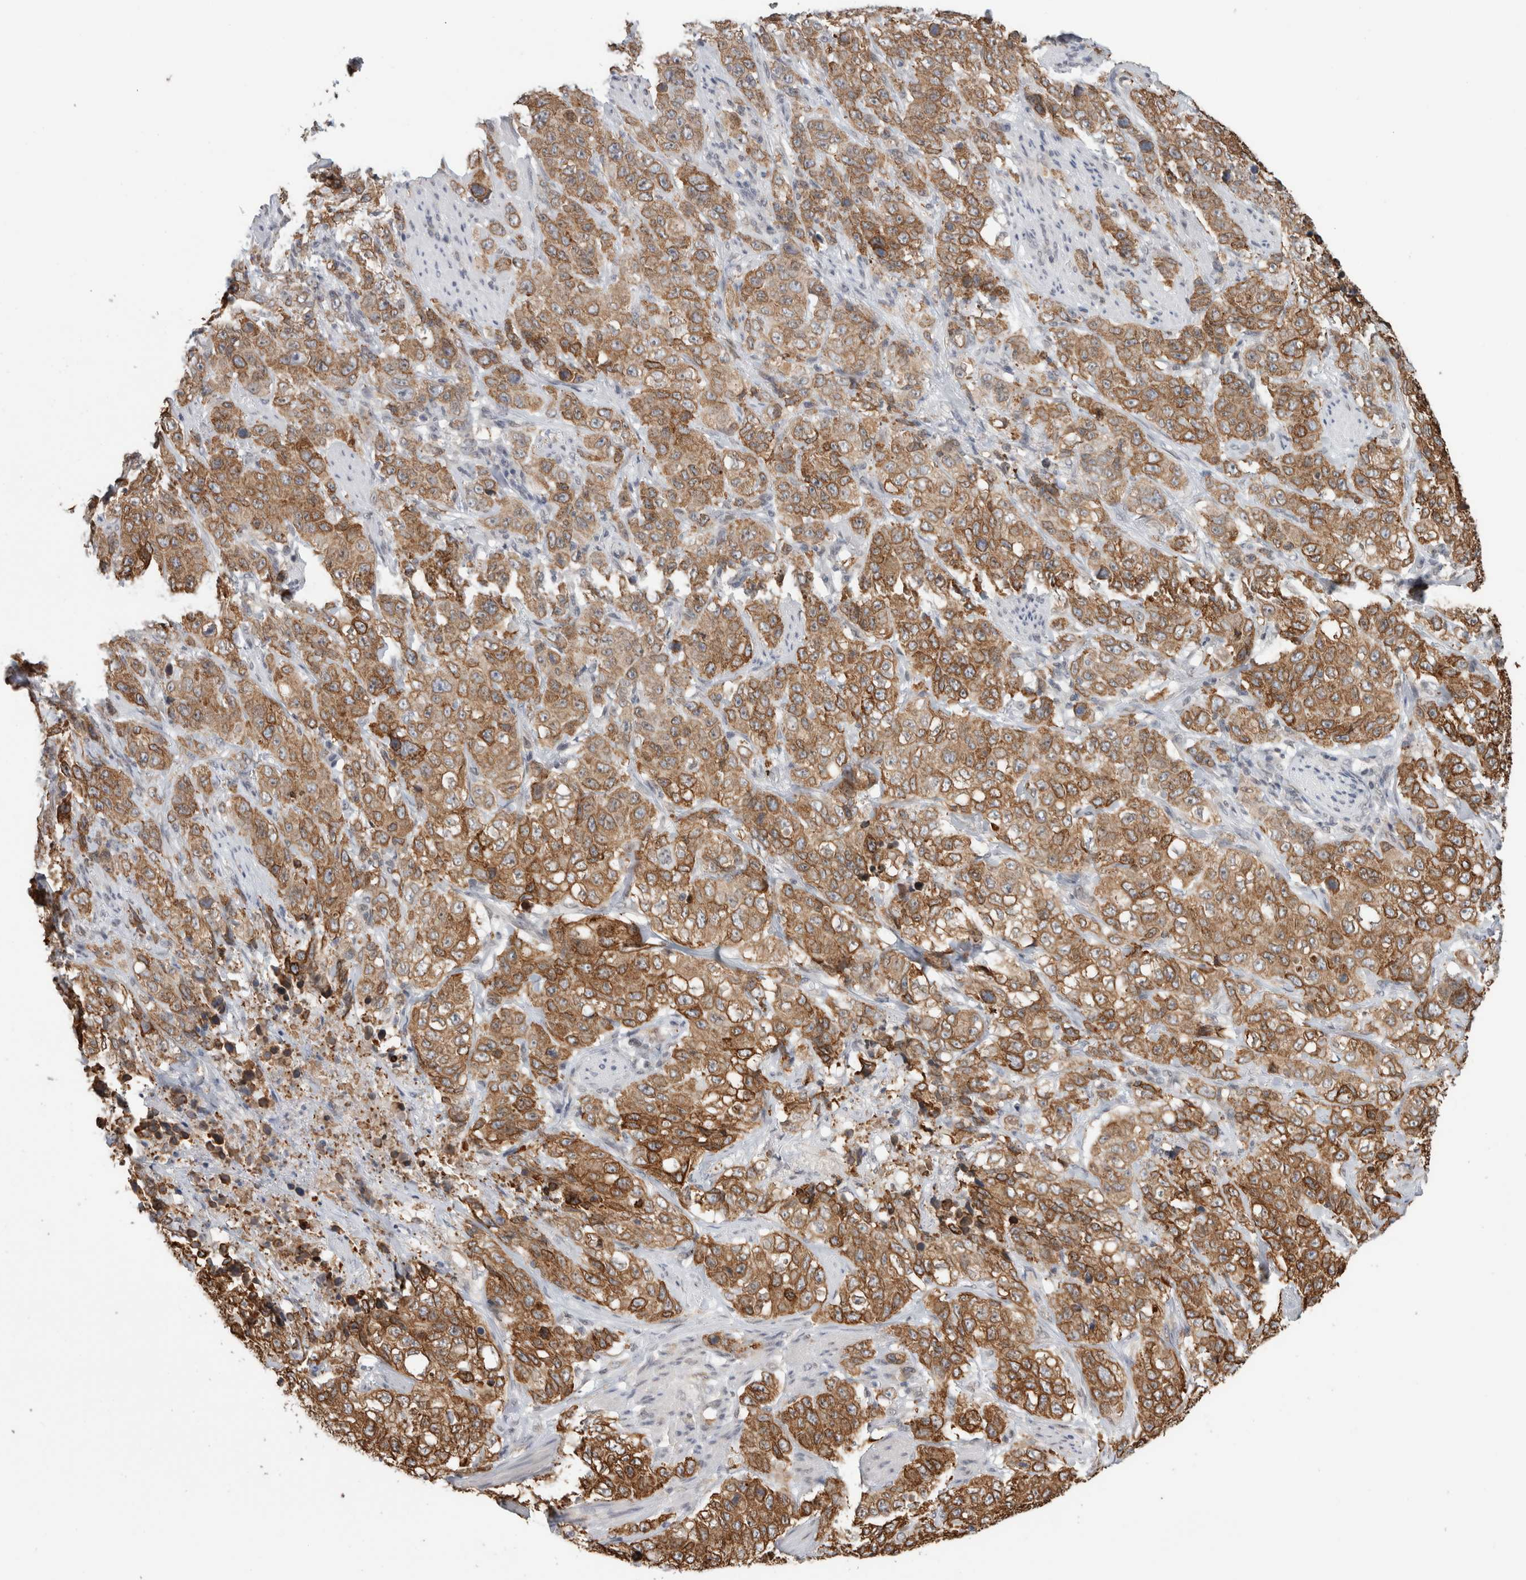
{"staining": {"intensity": "moderate", "quantity": ">75%", "location": "cytoplasmic/membranous,nuclear"}, "tissue": "stomach cancer", "cell_type": "Tumor cells", "image_type": "cancer", "snomed": [{"axis": "morphology", "description": "Adenocarcinoma, NOS"}, {"axis": "topography", "description": "Stomach"}], "caption": "IHC (DAB (3,3'-diaminobenzidine)) staining of human stomach adenocarcinoma displays moderate cytoplasmic/membranous and nuclear protein expression in approximately >75% of tumor cells. (Stains: DAB (3,3'-diaminobenzidine) in brown, nuclei in blue, Microscopy: brightfield microscopy at high magnification).", "gene": "RBMX2", "patient": {"sex": "male", "age": 48}}